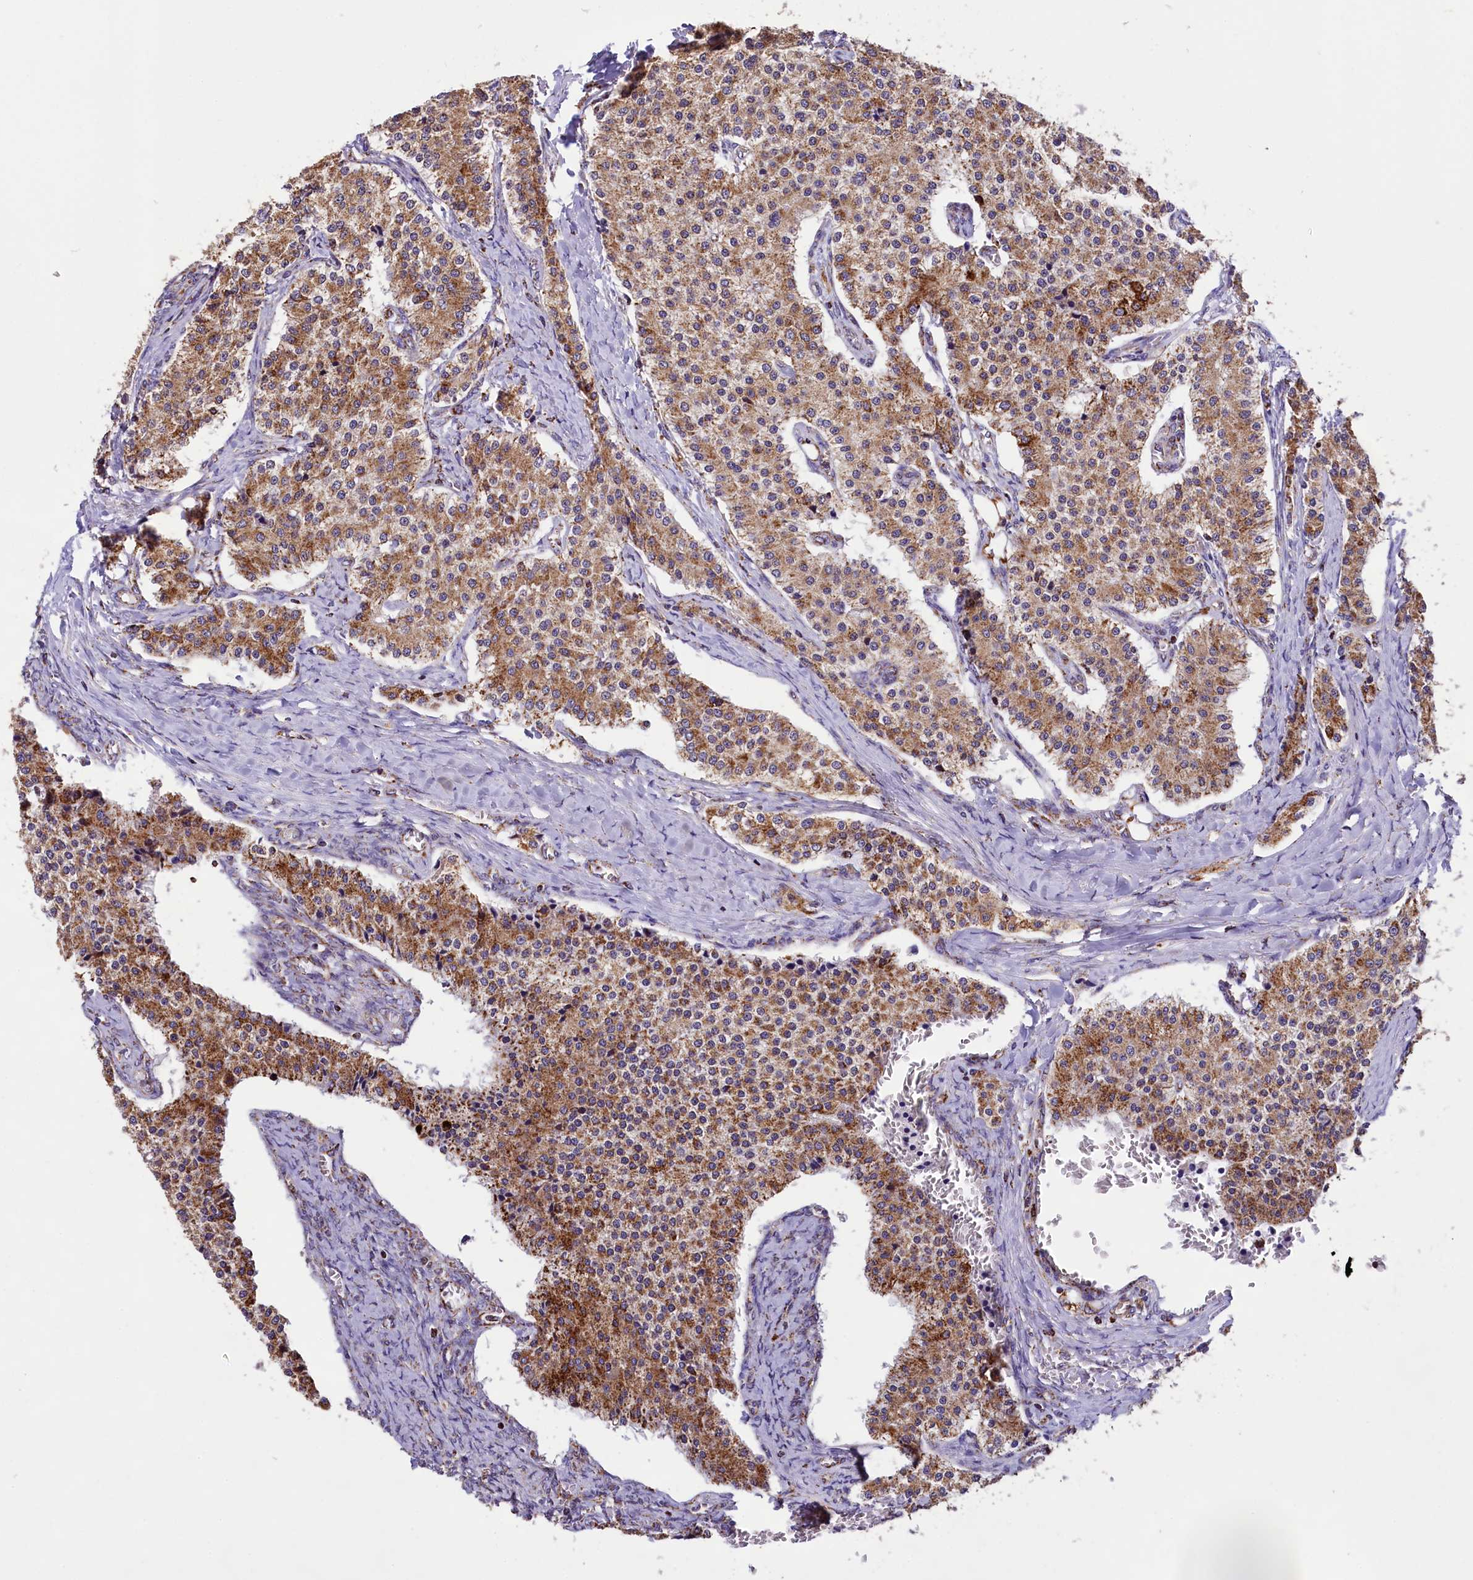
{"staining": {"intensity": "moderate", "quantity": ">75%", "location": "cytoplasmic/membranous"}, "tissue": "carcinoid", "cell_type": "Tumor cells", "image_type": "cancer", "snomed": [{"axis": "morphology", "description": "Carcinoid, malignant, NOS"}, {"axis": "topography", "description": "Colon"}], "caption": "This photomicrograph shows malignant carcinoid stained with immunohistochemistry to label a protein in brown. The cytoplasmic/membranous of tumor cells show moderate positivity for the protein. Nuclei are counter-stained blue.", "gene": "KLC2", "patient": {"sex": "female", "age": 52}}